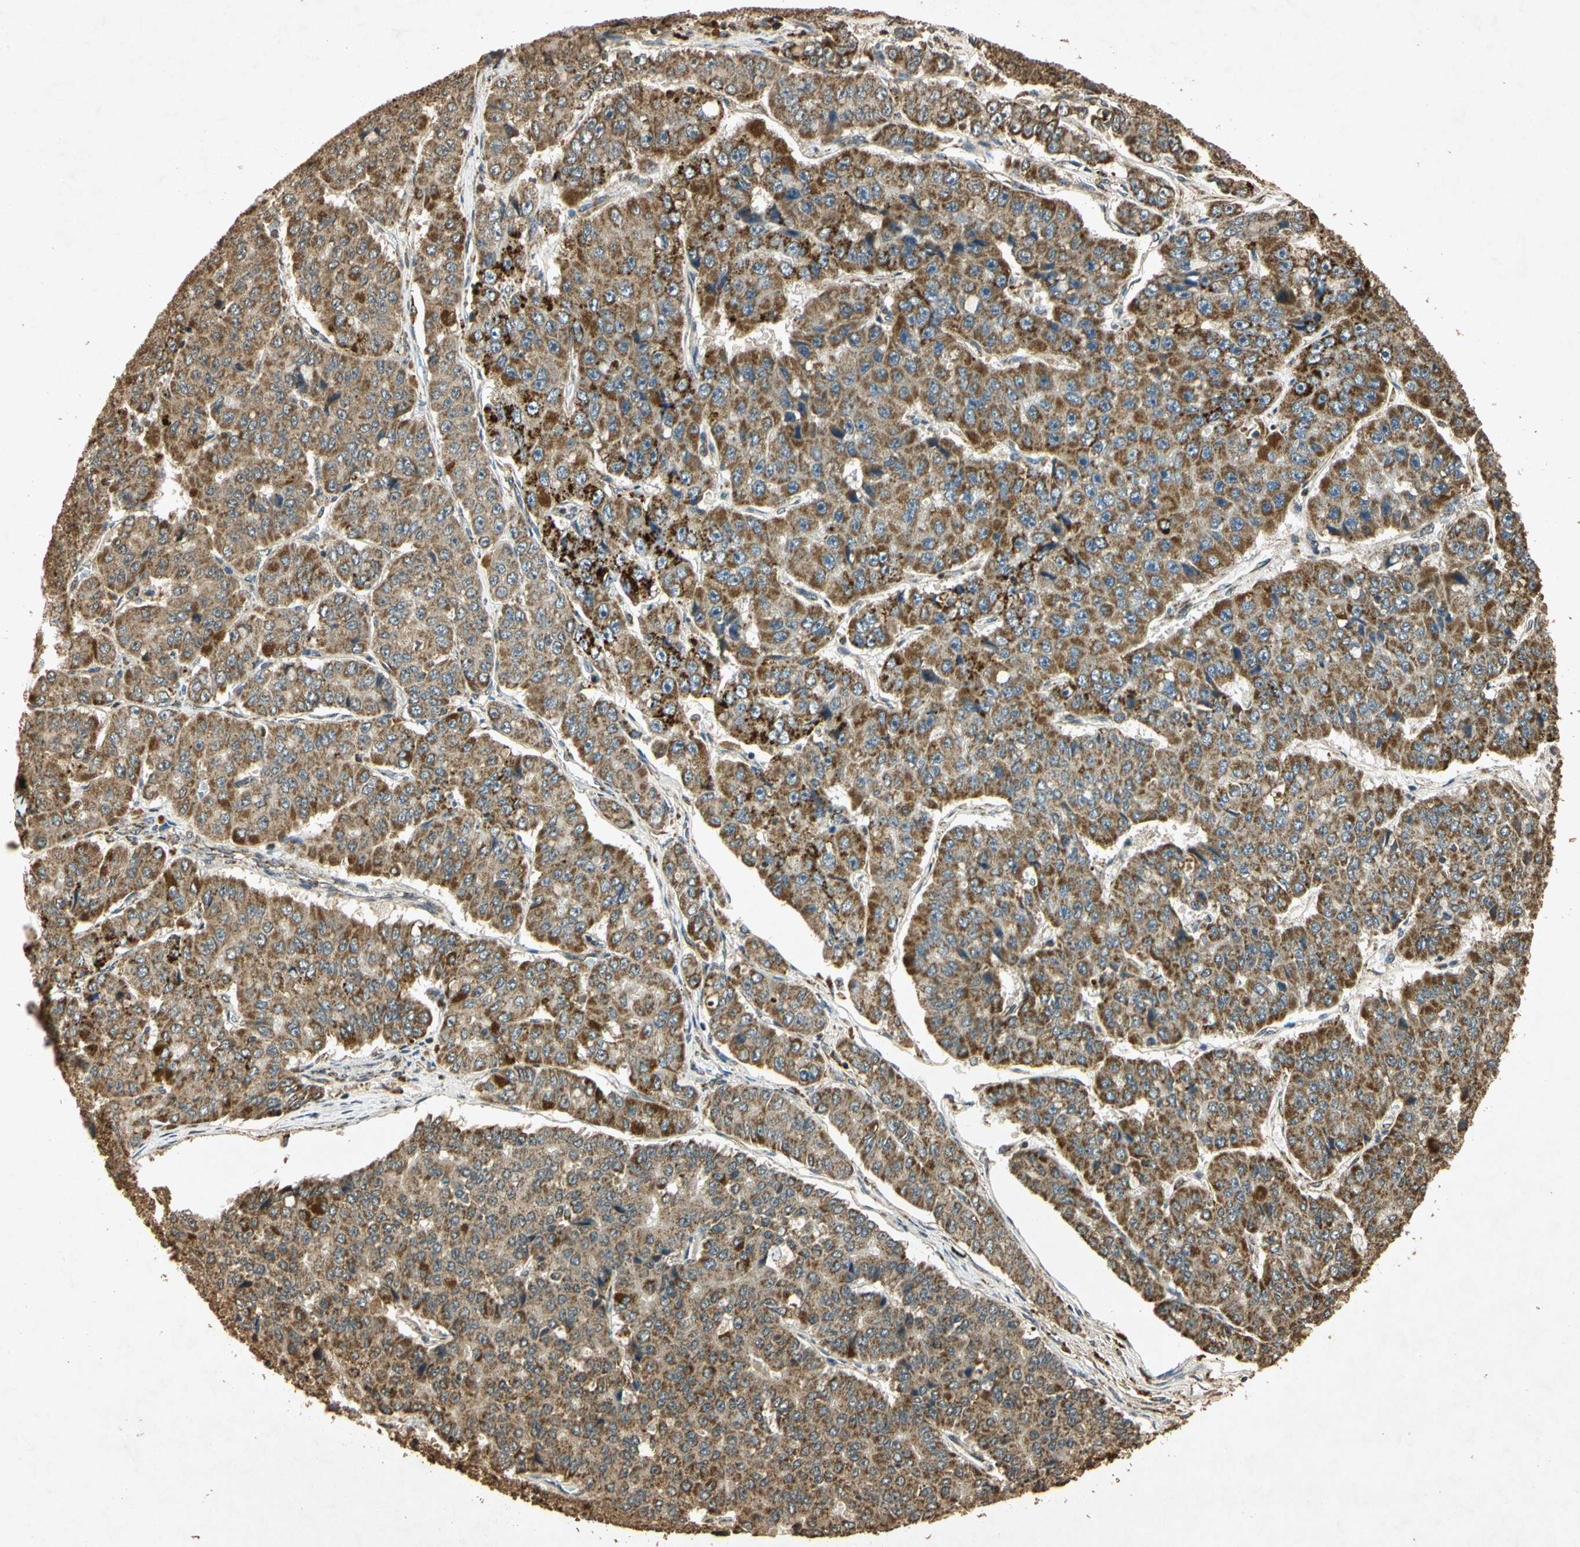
{"staining": {"intensity": "moderate", "quantity": ">75%", "location": "cytoplasmic/membranous"}, "tissue": "pancreatic cancer", "cell_type": "Tumor cells", "image_type": "cancer", "snomed": [{"axis": "morphology", "description": "Adenocarcinoma, NOS"}, {"axis": "topography", "description": "Pancreas"}], "caption": "Pancreatic adenocarcinoma stained with a brown dye exhibits moderate cytoplasmic/membranous positive expression in about >75% of tumor cells.", "gene": "PRDX3", "patient": {"sex": "male", "age": 50}}